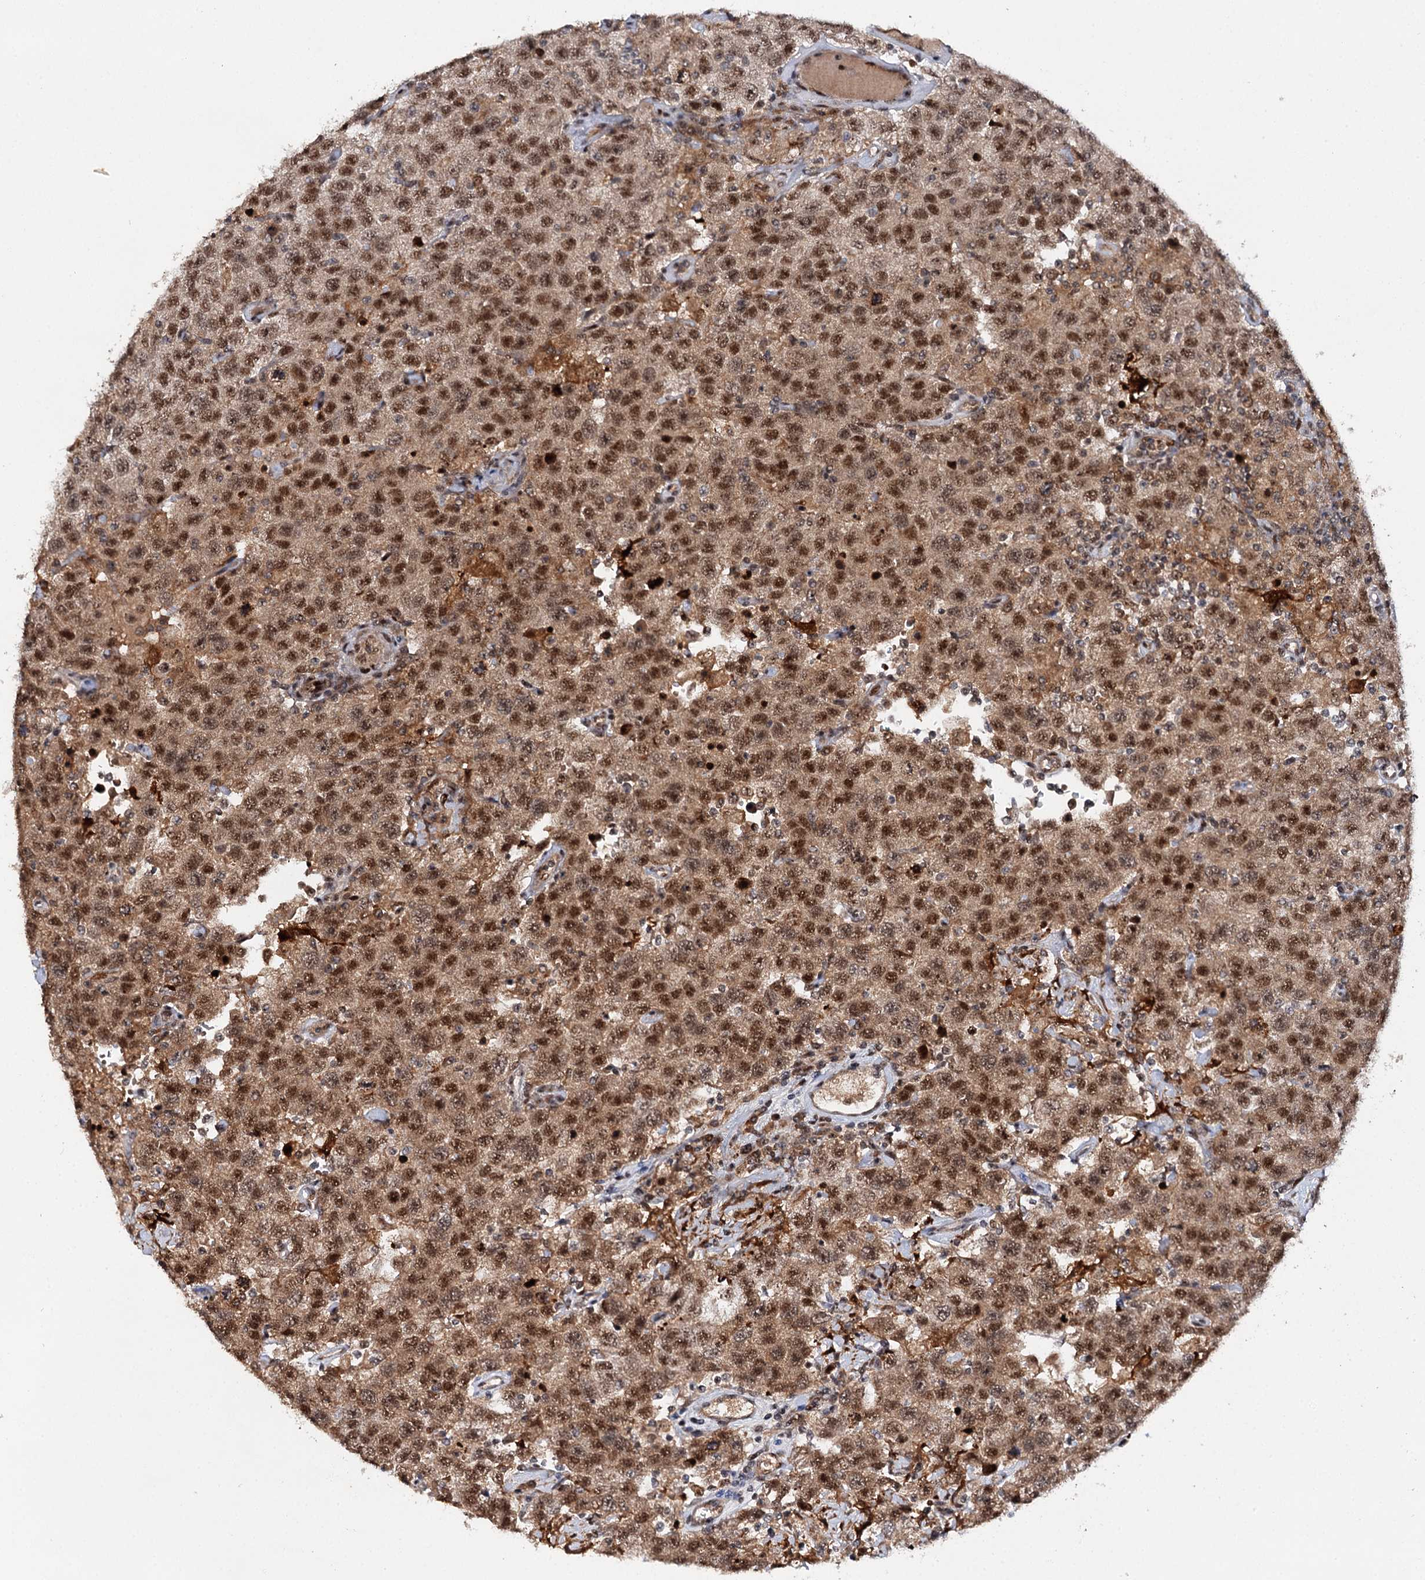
{"staining": {"intensity": "strong", "quantity": ">75%", "location": "nuclear"}, "tissue": "testis cancer", "cell_type": "Tumor cells", "image_type": "cancer", "snomed": [{"axis": "morphology", "description": "Seminoma, NOS"}, {"axis": "topography", "description": "Testis"}], "caption": "An IHC image of neoplastic tissue is shown. Protein staining in brown shows strong nuclear positivity in seminoma (testis) within tumor cells.", "gene": "BUD13", "patient": {"sex": "male", "age": 41}}